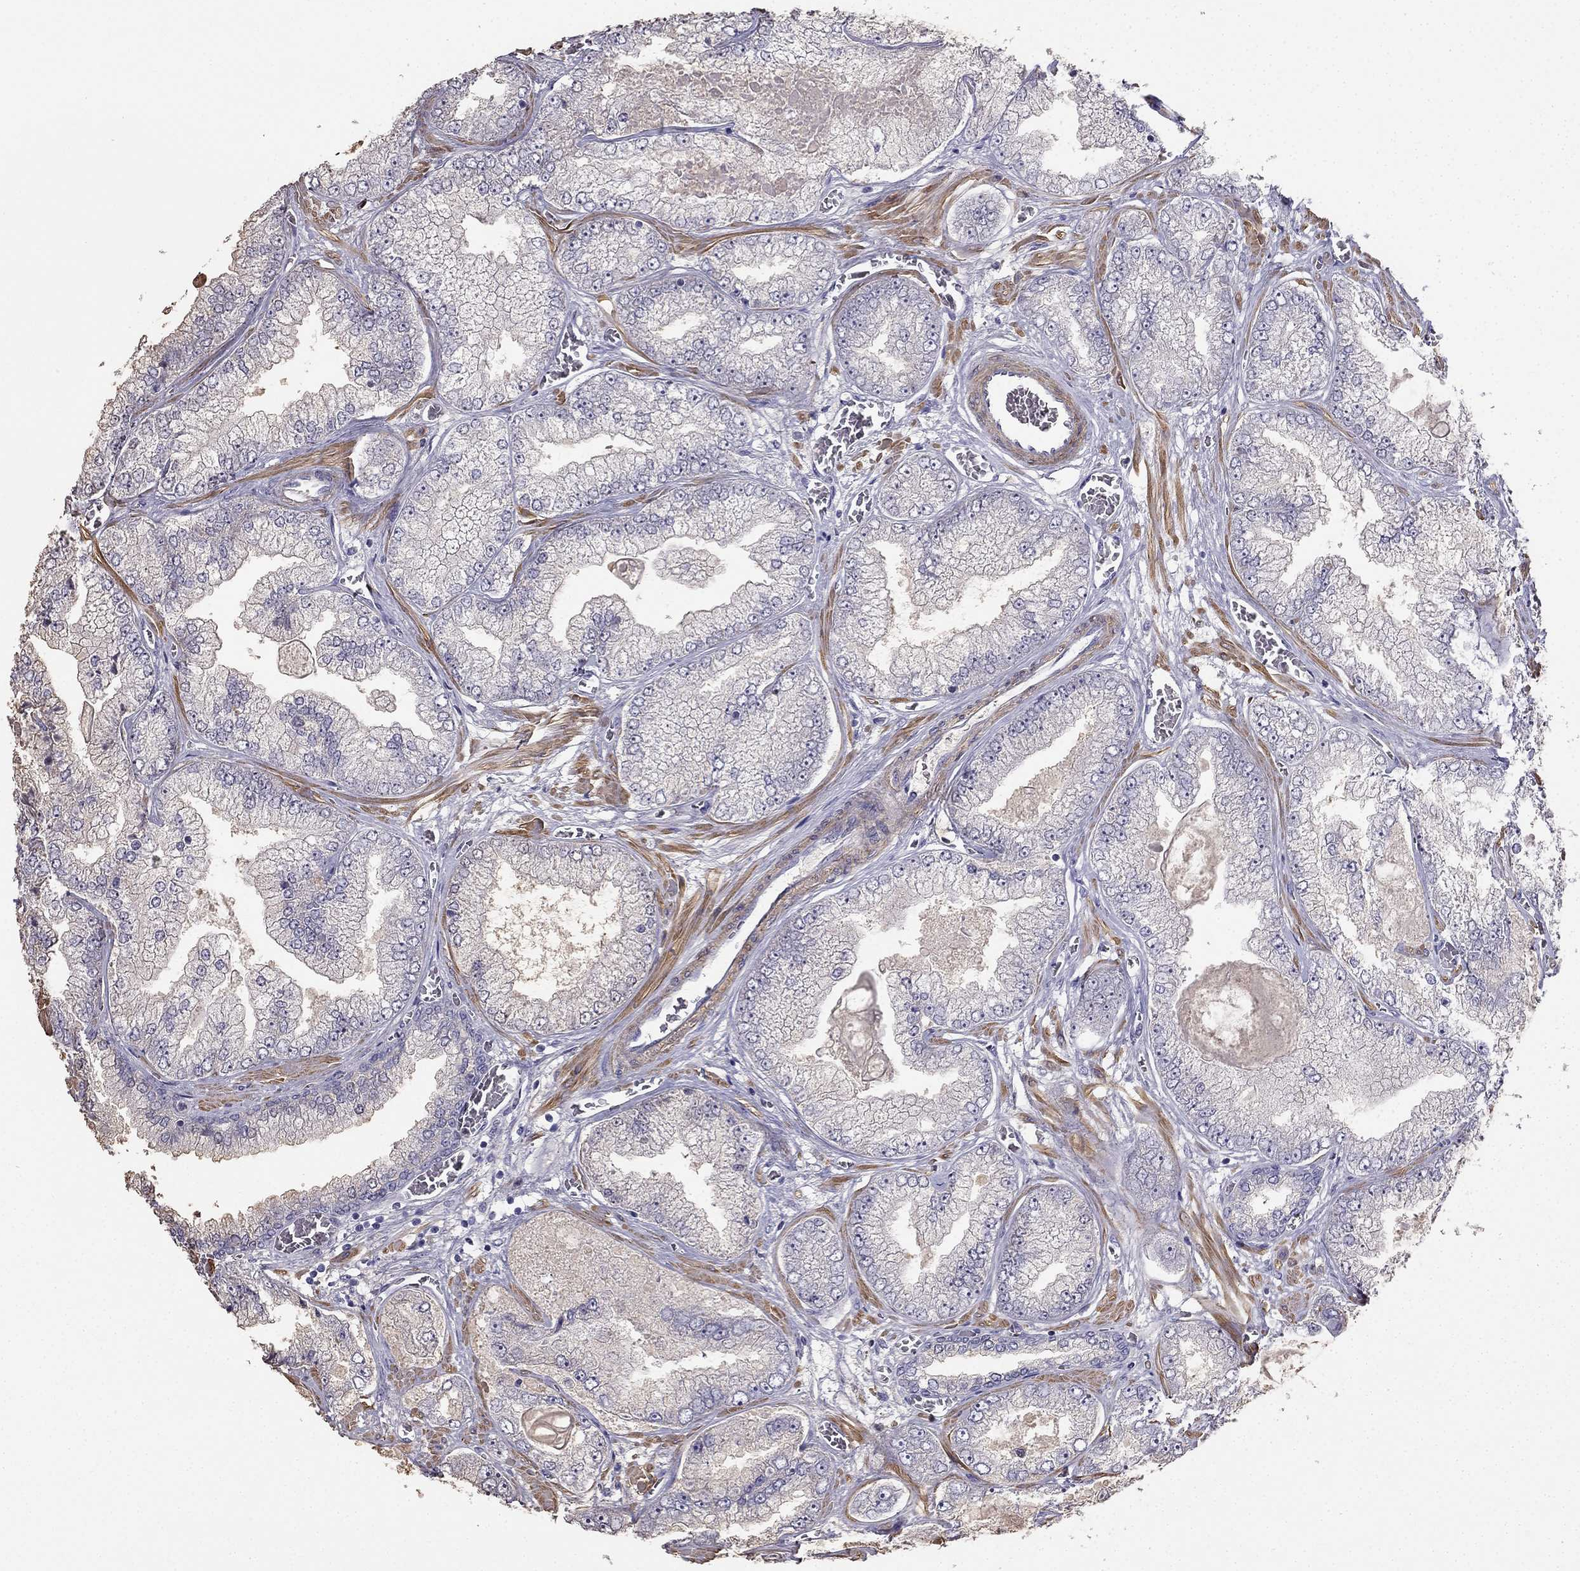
{"staining": {"intensity": "negative", "quantity": "none", "location": "none"}, "tissue": "prostate cancer", "cell_type": "Tumor cells", "image_type": "cancer", "snomed": [{"axis": "morphology", "description": "Adenocarcinoma, Low grade"}, {"axis": "topography", "description": "Prostate"}], "caption": "Micrograph shows no significant protein expression in tumor cells of prostate low-grade adenocarcinoma.", "gene": "C16orf89", "patient": {"sex": "male", "age": 57}}